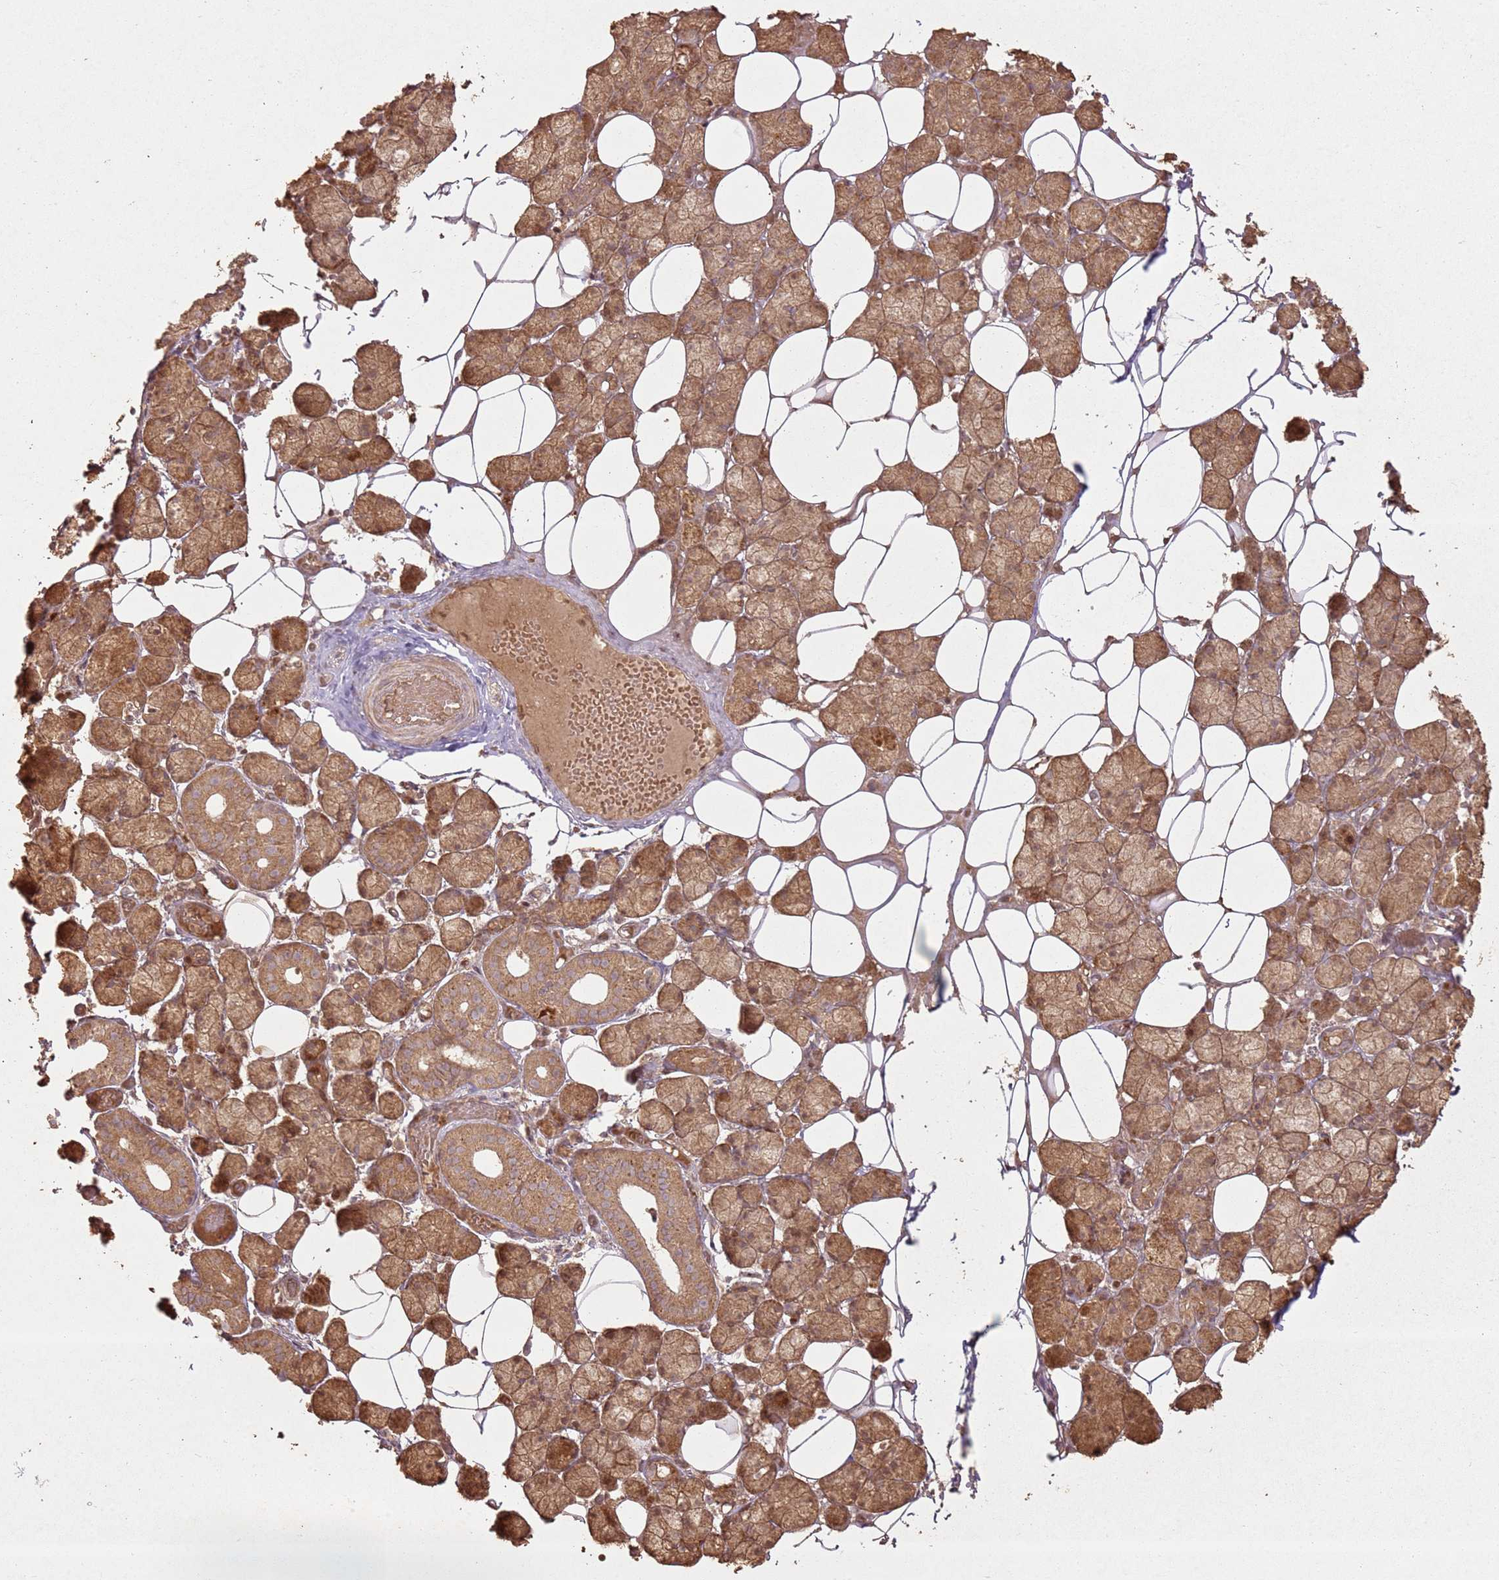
{"staining": {"intensity": "moderate", "quantity": ">75%", "location": "cytoplasmic/membranous"}, "tissue": "salivary gland", "cell_type": "Glandular cells", "image_type": "normal", "snomed": [{"axis": "morphology", "description": "Normal tissue, NOS"}, {"axis": "topography", "description": "Salivary gland"}], "caption": "Glandular cells display medium levels of moderate cytoplasmic/membranous positivity in about >75% of cells in unremarkable salivary gland.", "gene": "ZNF776", "patient": {"sex": "female", "age": 33}}